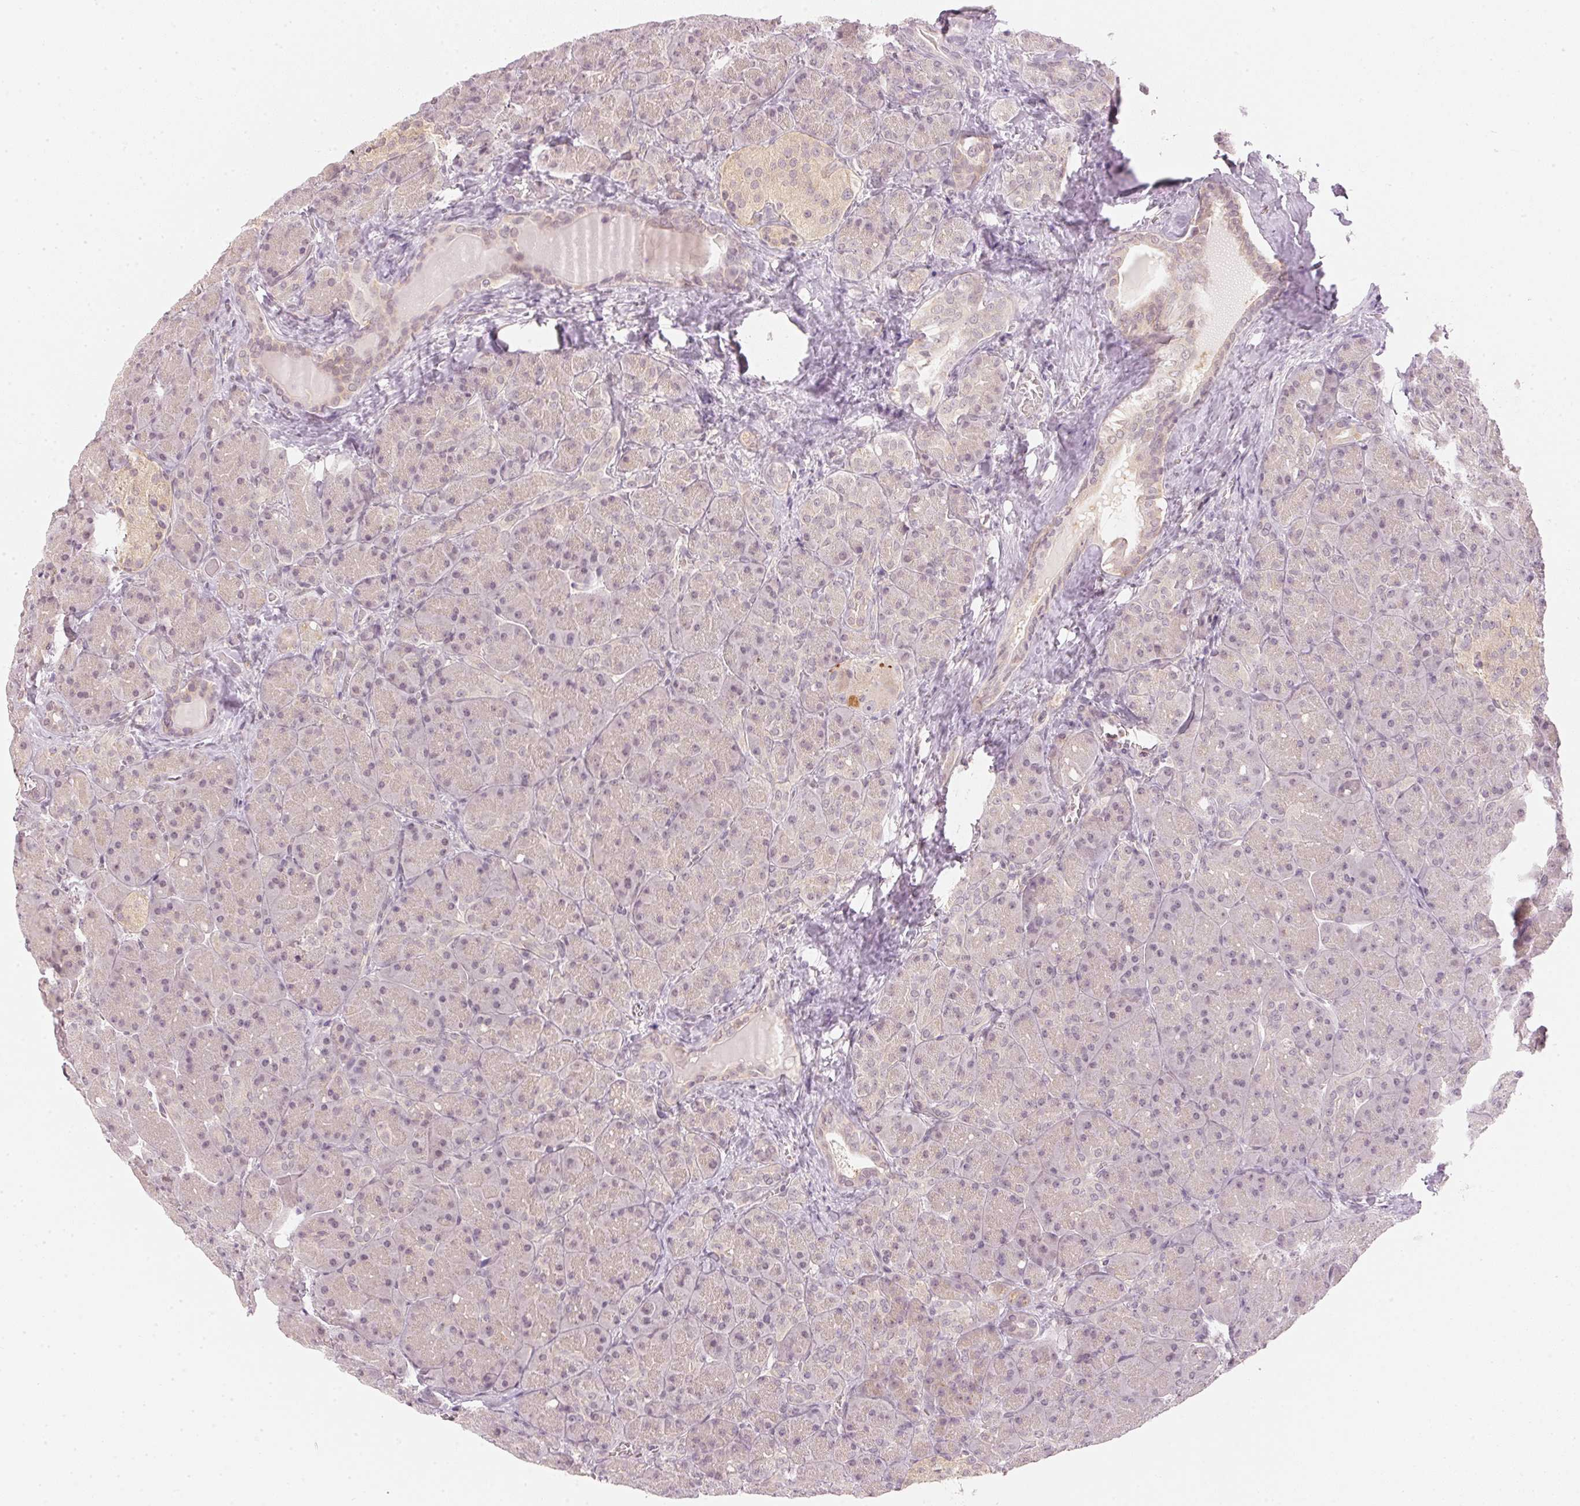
{"staining": {"intensity": "weak", "quantity": "<25%", "location": "cytoplasmic/membranous"}, "tissue": "pancreas", "cell_type": "Exocrine glandular cells", "image_type": "normal", "snomed": [{"axis": "morphology", "description": "Normal tissue, NOS"}, {"axis": "topography", "description": "Pancreas"}], "caption": "A high-resolution histopathology image shows immunohistochemistry (IHC) staining of normal pancreas, which reveals no significant staining in exocrine glandular cells.", "gene": "KPRP", "patient": {"sex": "male", "age": 55}}